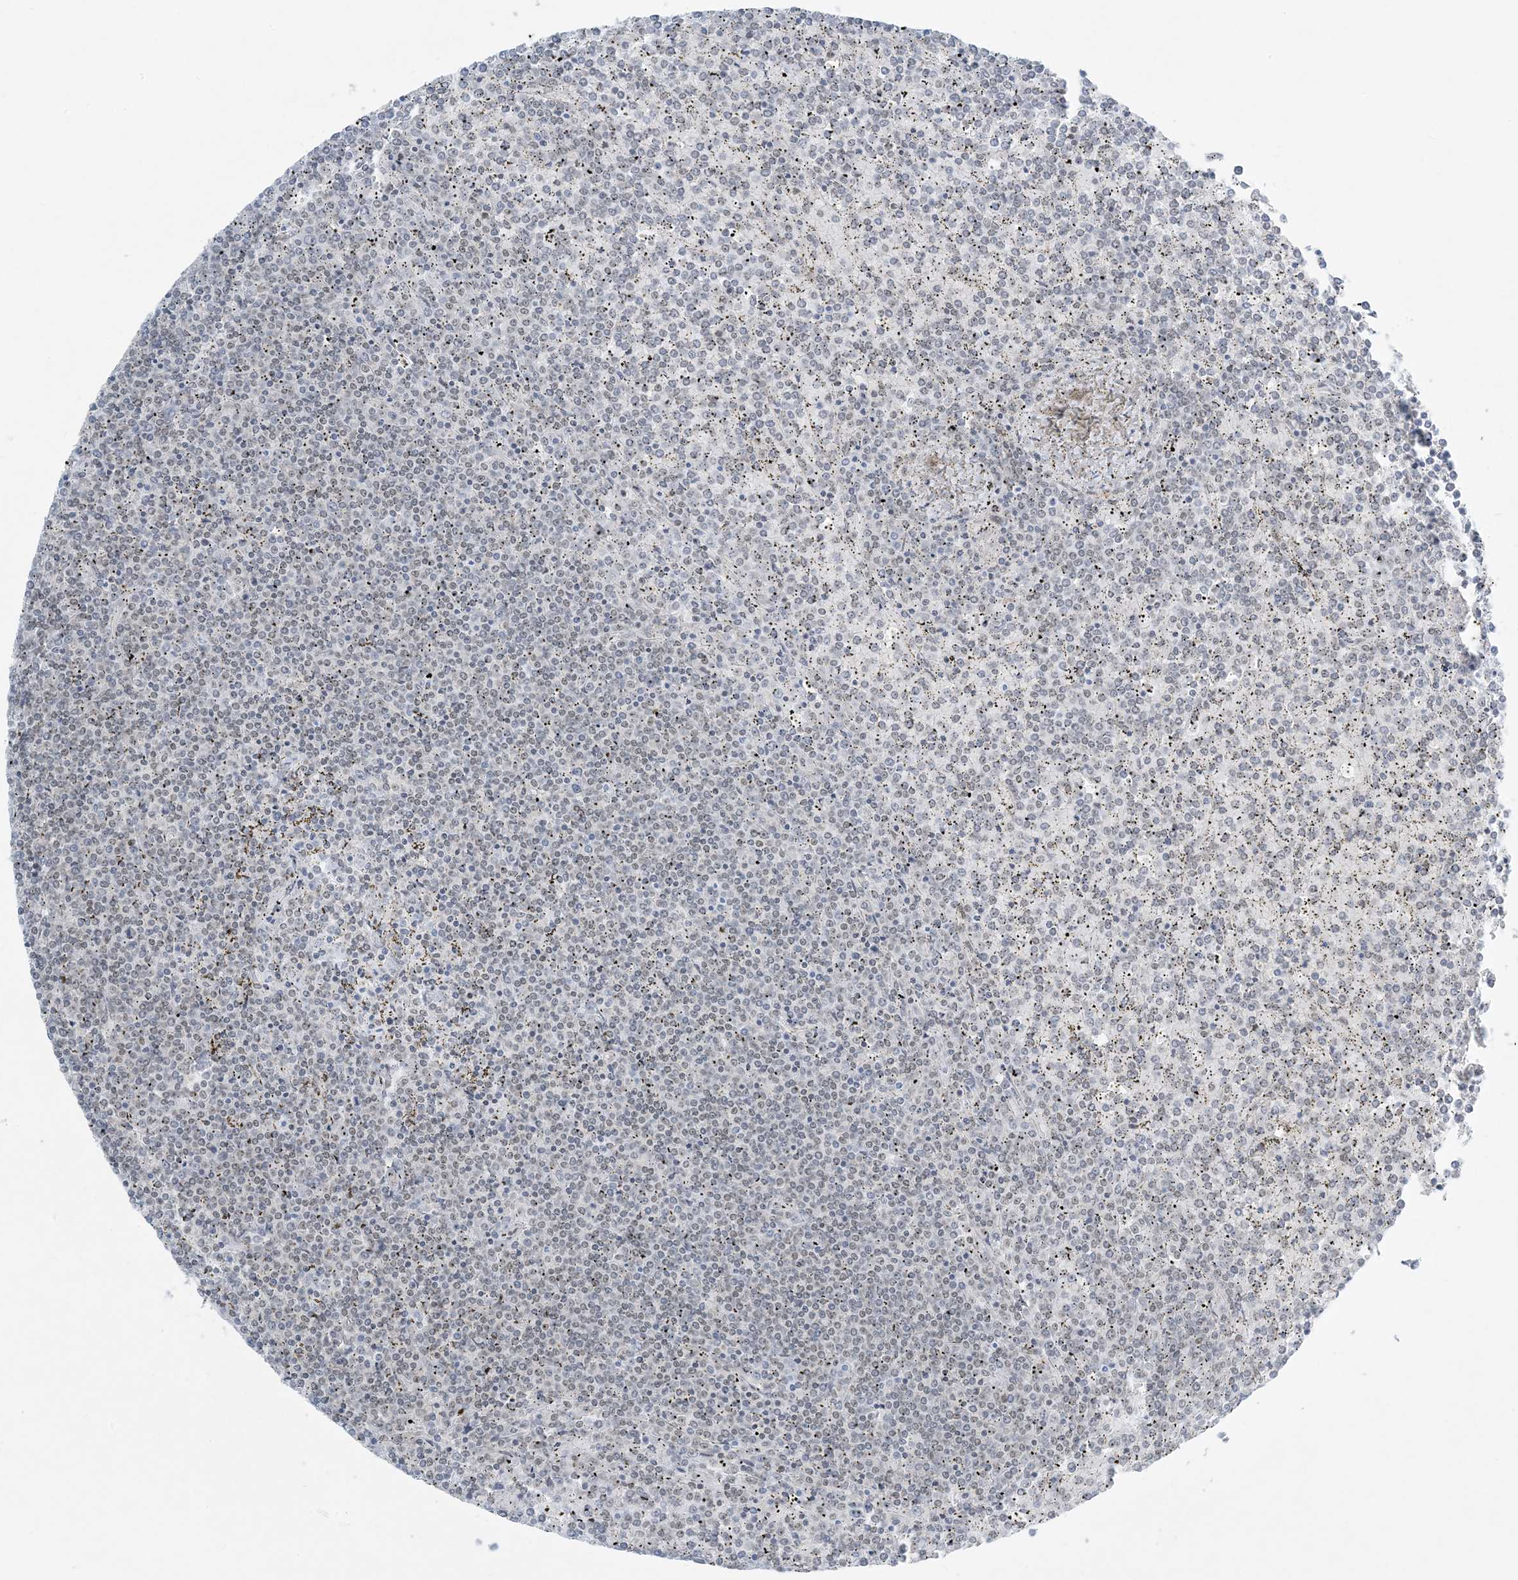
{"staining": {"intensity": "negative", "quantity": "none", "location": "none"}, "tissue": "lymphoma", "cell_type": "Tumor cells", "image_type": "cancer", "snomed": [{"axis": "morphology", "description": "Malignant lymphoma, non-Hodgkin's type, Low grade"}, {"axis": "topography", "description": "Spleen"}], "caption": "Immunohistochemistry photomicrograph of lymphoma stained for a protein (brown), which reveals no staining in tumor cells.", "gene": "ZNF787", "patient": {"sex": "female", "age": 19}}